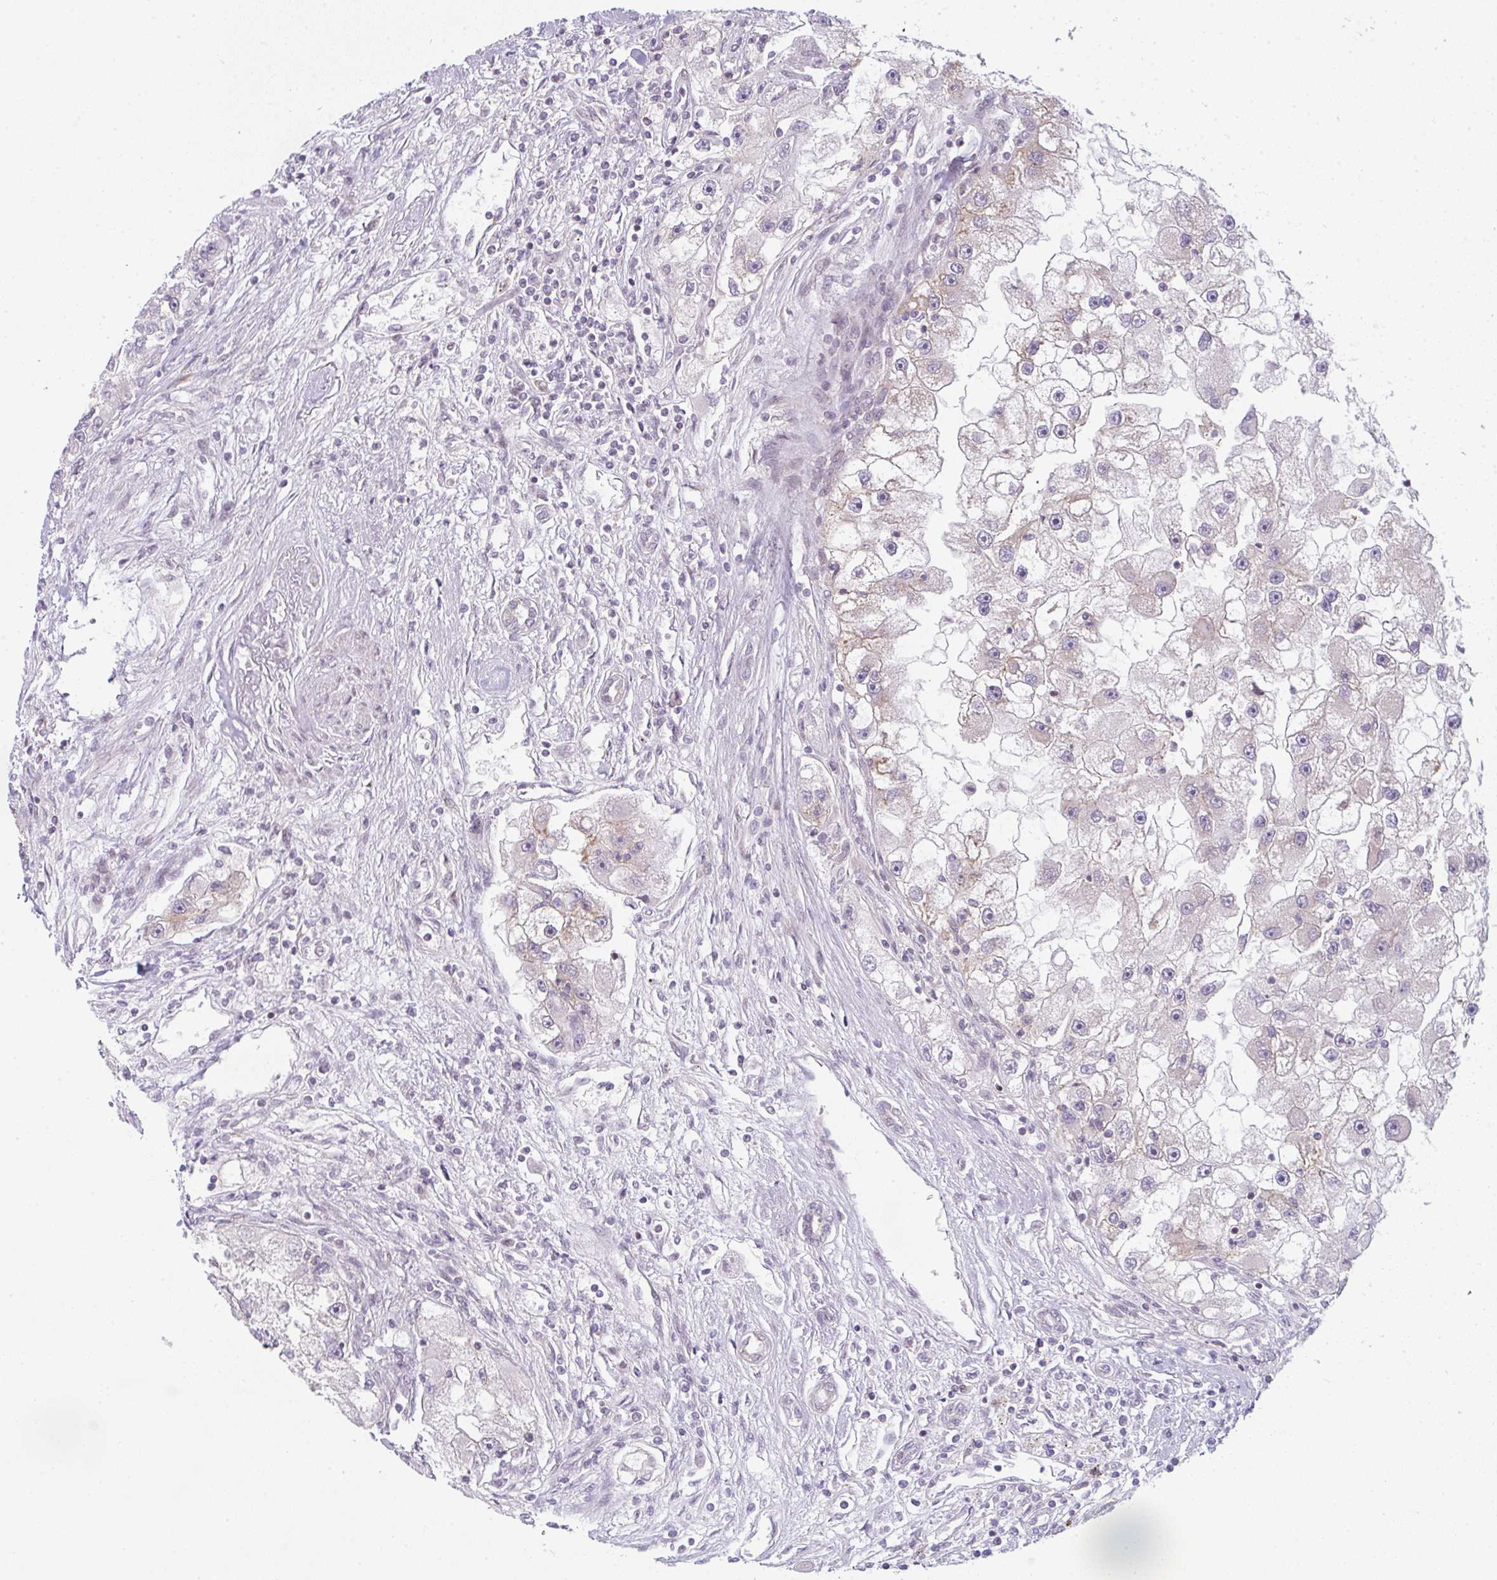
{"staining": {"intensity": "negative", "quantity": "none", "location": "none"}, "tissue": "renal cancer", "cell_type": "Tumor cells", "image_type": "cancer", "snomed": [{"axis": "morphology", "description": "Adenocarcinoma, NOS"}, {"axis": "topography", "description": "Kidney"}], "caption": "Adenocarcinoma (renal) was stained to show a protein in brown. There is no significant expression in tumor cells. The staining was performed using DAB (3,3'-diaminobenzidine) to visualize the protein expression in brown, while the nuclei were stained in blue with hematoxylin (Magnification: 20x).", "gene": "TMEM237", "patient": {"sex": "male", "age": 63}}